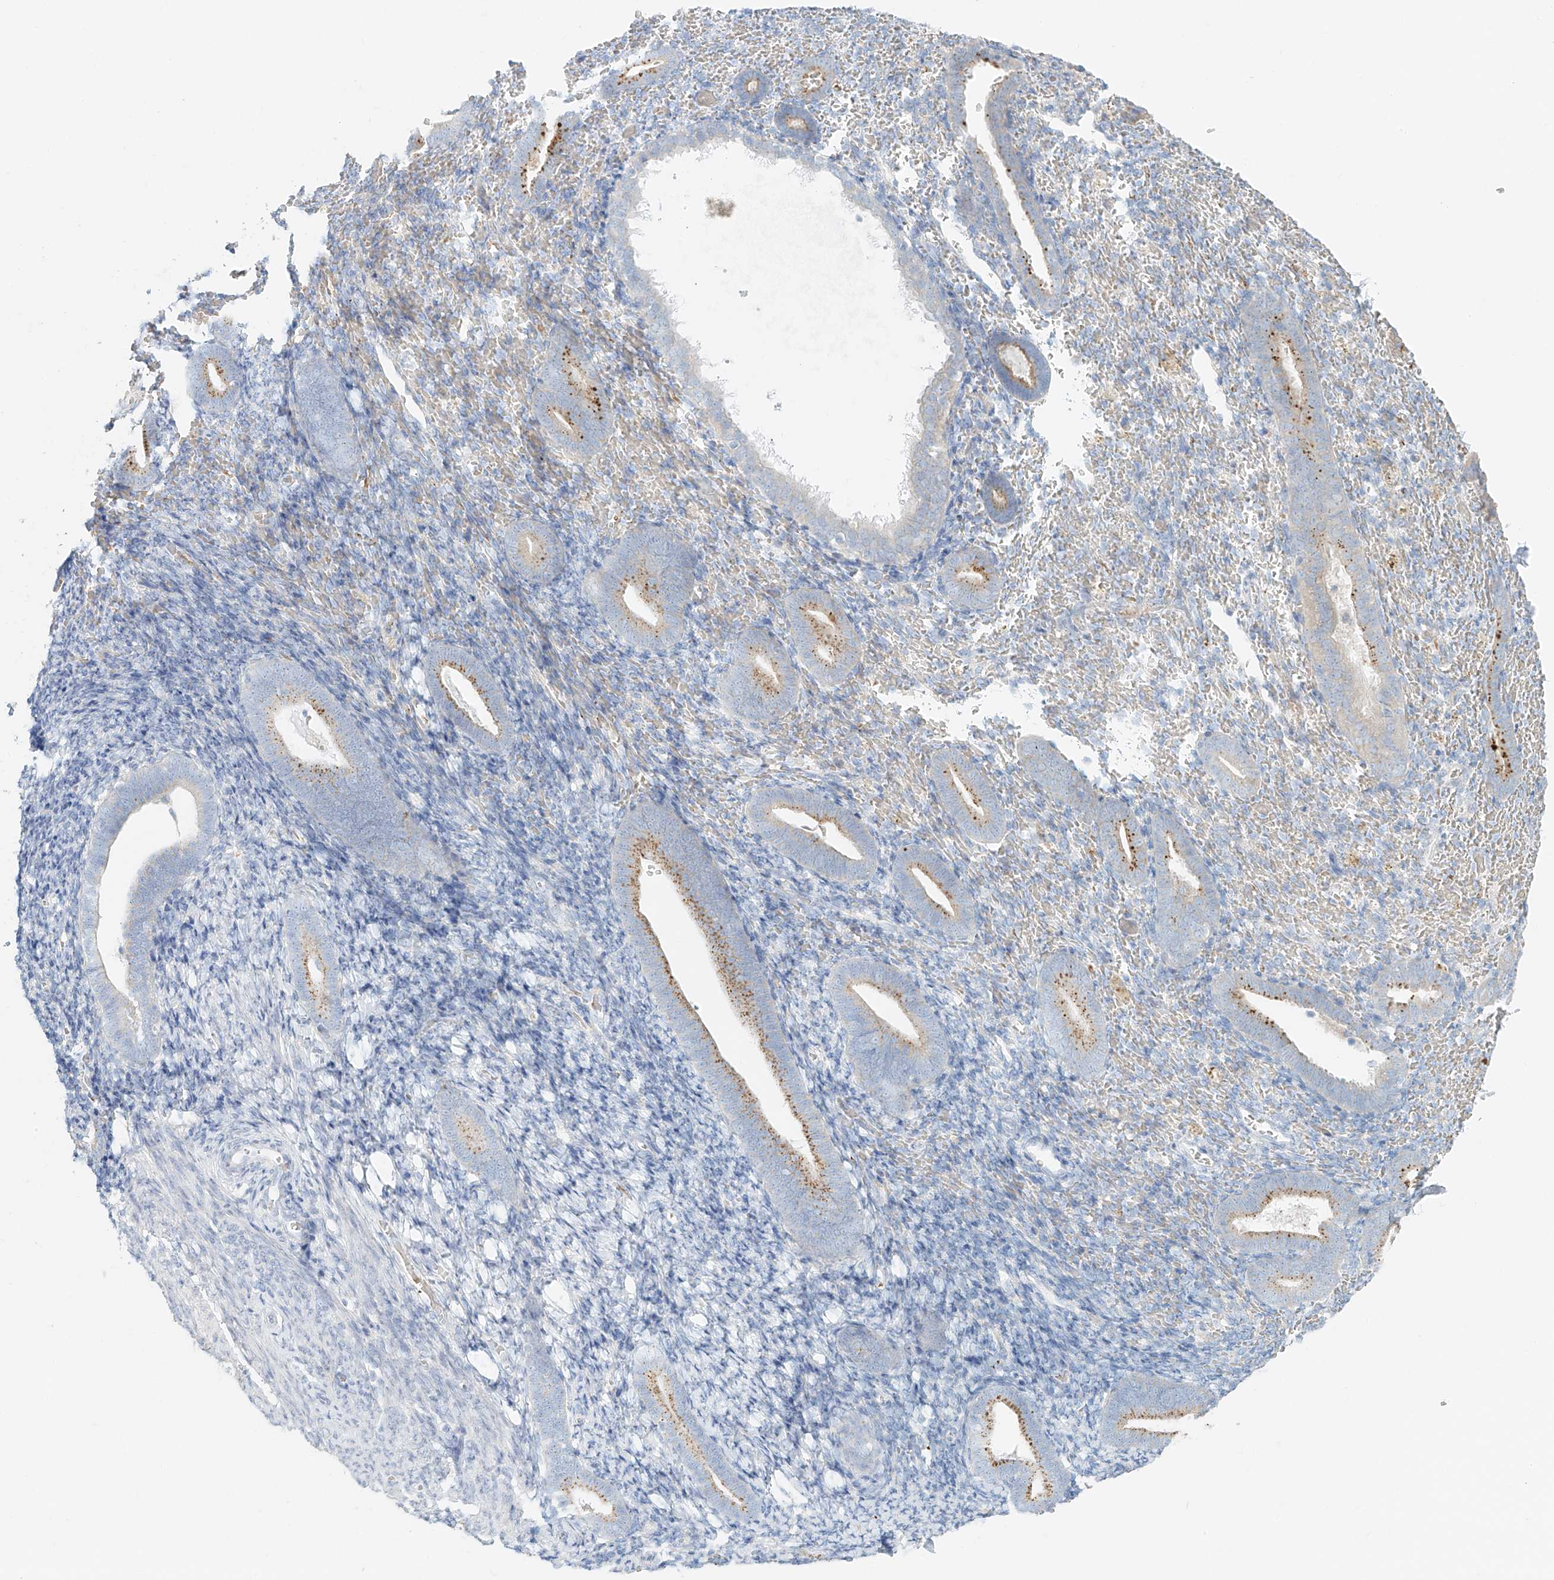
{"staining": {"intensity": "negative", "quantity": "none", "location": "none"}, "tissue": "endometrium", "cell_type": "Cells in endometrial stroma", "image_type": "normal", "snomed": [{"axis": "morphology", "description": "Normal tissue, NOS"}, {"axis": "topography", "description": "Endometrium"}], "caption": "High power microscopy photomicrograph of an IHC histopathology image of benign endometrium, revealing no significant staining in cells in endometrial stroma.", "gene": "EIPR1", "patient": {"sex": "female", "age": 51}}